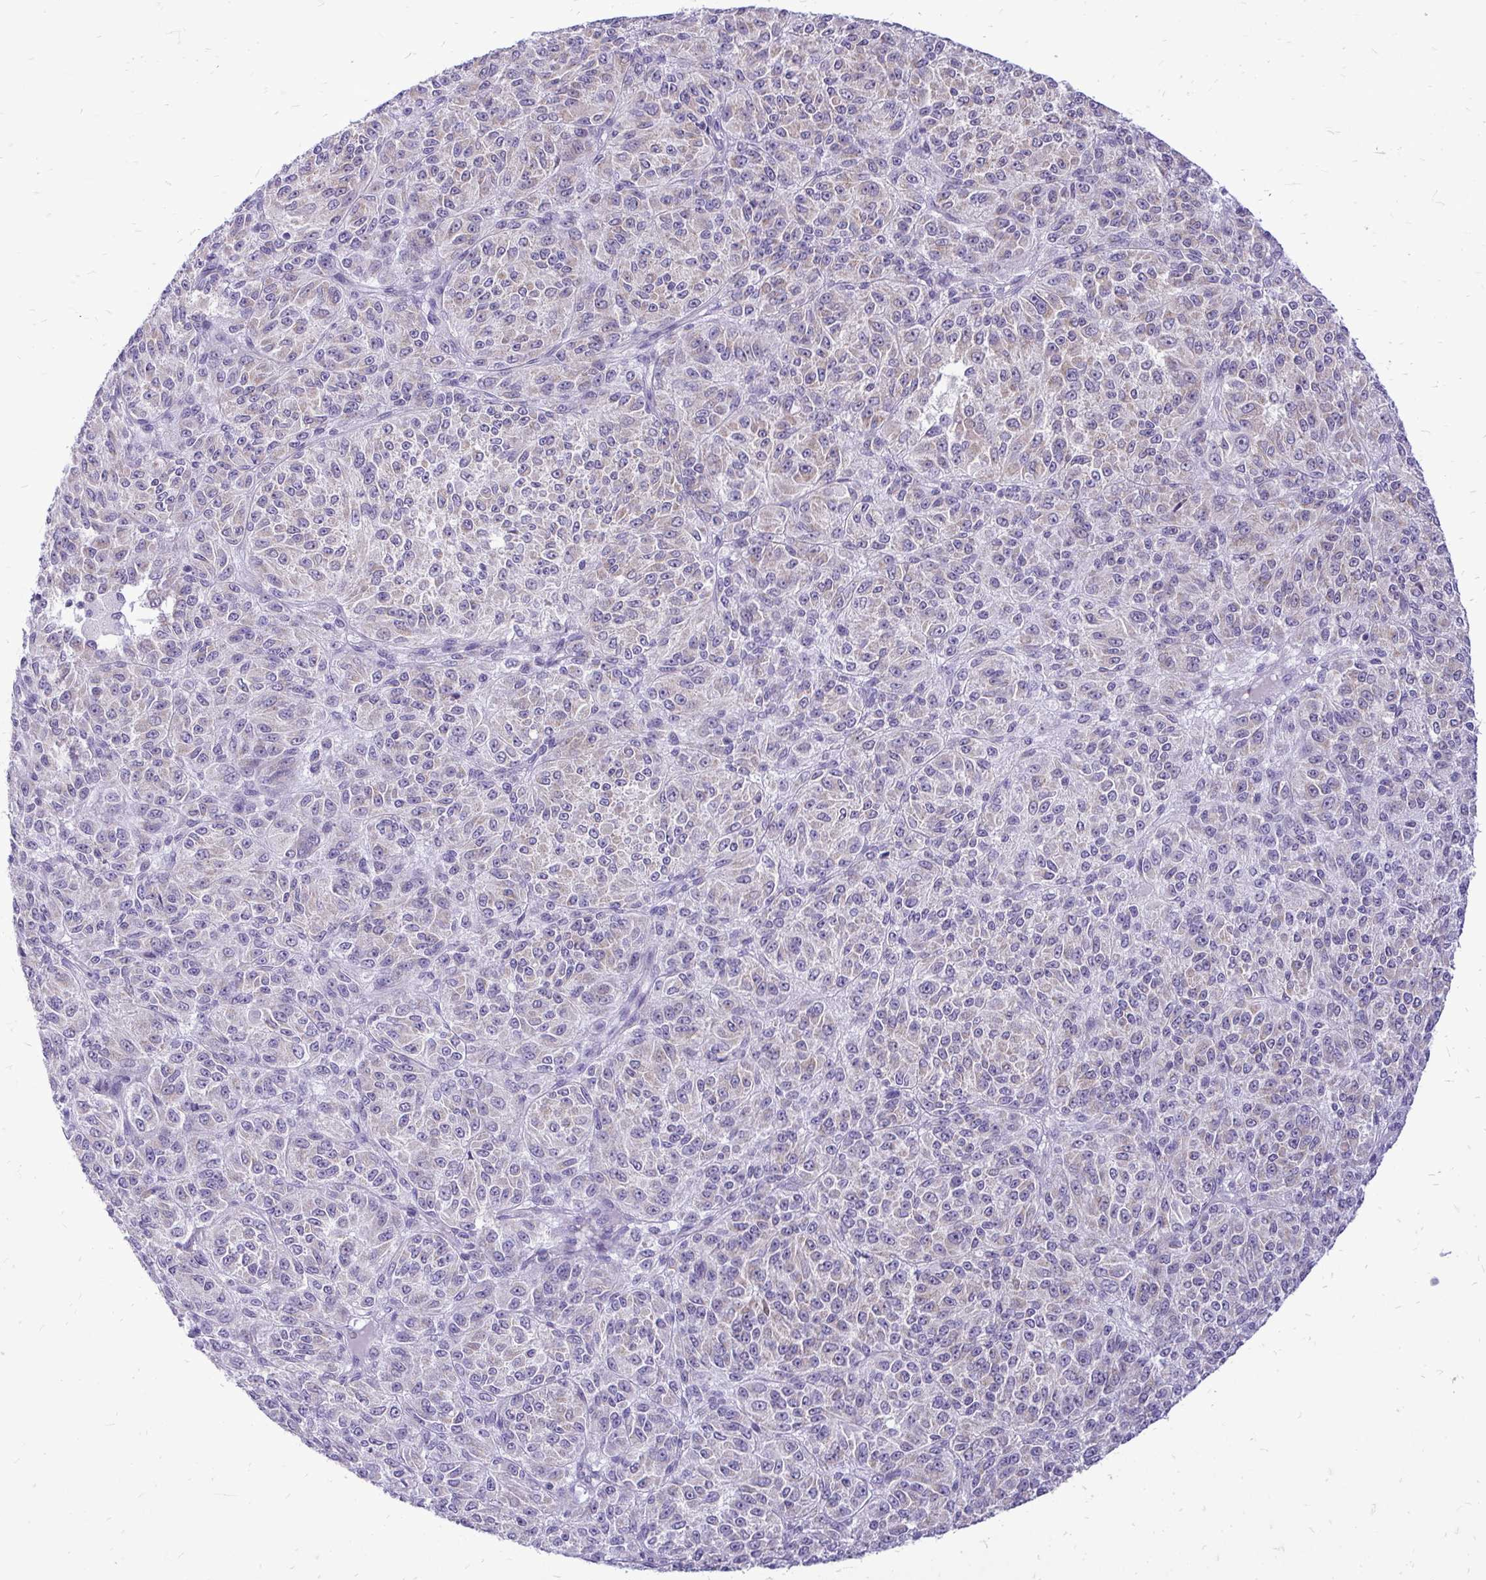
{"staining": {"intensity": "weak", "quantity": "<25%", "location": "cytoplasmic/membranous"}, "tissue": "melanoma", "cell_type": "Tumor cells", "image_type": "cancer", "snomed": [{"axis": "morphology", "description": "Malignant melanoma, Metastatic site"}, {"axis": "topography", "description": "Brain"}], "caption": "Melanoma stained for a protein using immunohistochemistry shows no staining tumor cells.", "gene": "SPTBN2", "patient": {"sex": "female", "age": 56}}